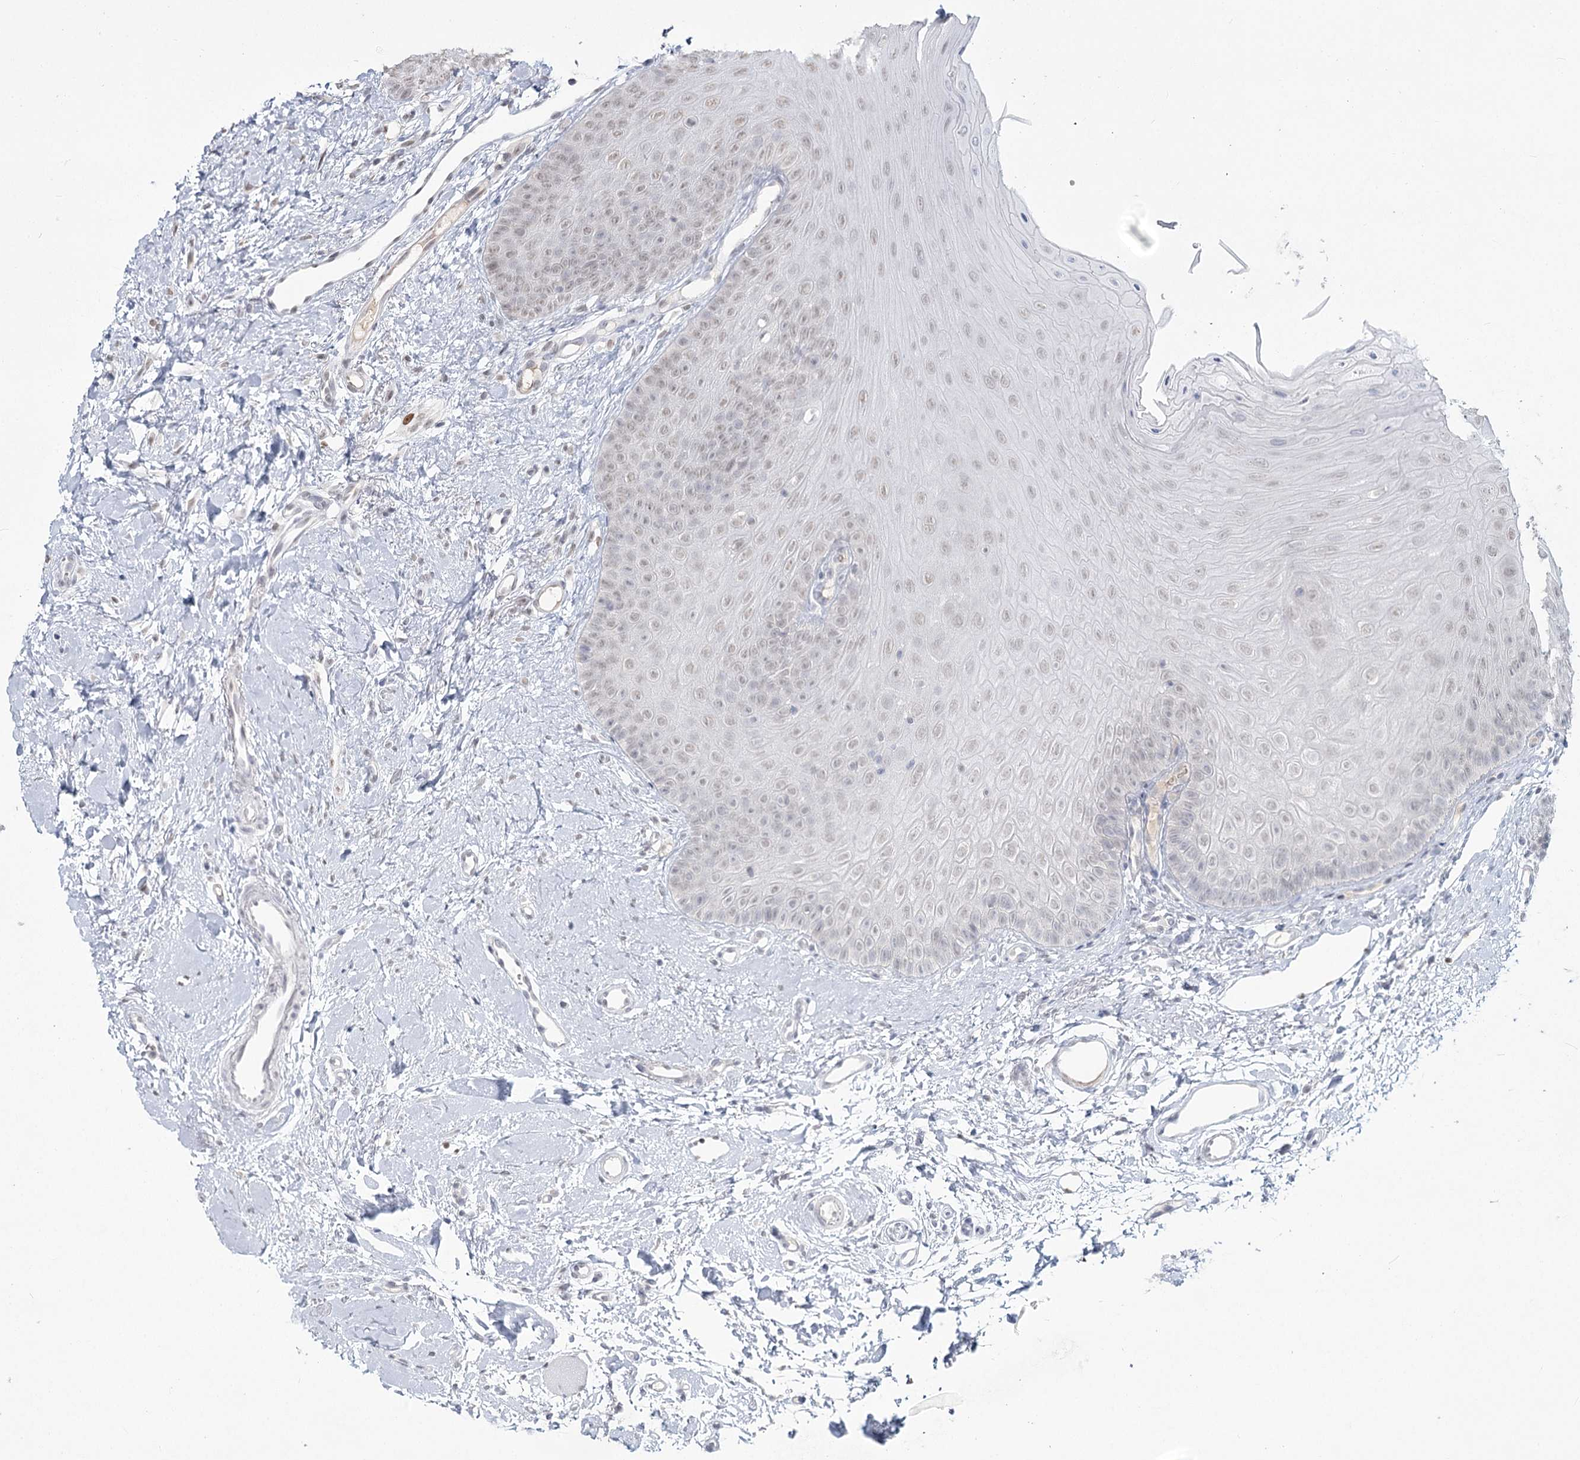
{"staining": {"intensity": "weak", "quantity": "<25%", "location": "nuclear"}, "tissue": "oral mucosa", "cell_type": "Squamous epithelial cells", "image_type": "normal", "snomed": [{"axis": "morphology", "description": "Normal tissue, NOS"}, {"axis": "topography", "description": "Oral tissue"}], "caption": "Immunohistochemical staining of normal human oral mucosa reveals no significant staining in squamous epithelial cells. Brightfield microscopy of immunohistochemistry (IHC) stained with DAB (brown) and hematoxylin (blue), captured at high magnification.", "gene": "LY6G5C", "patient": {"sex": "female", "age": 68}}